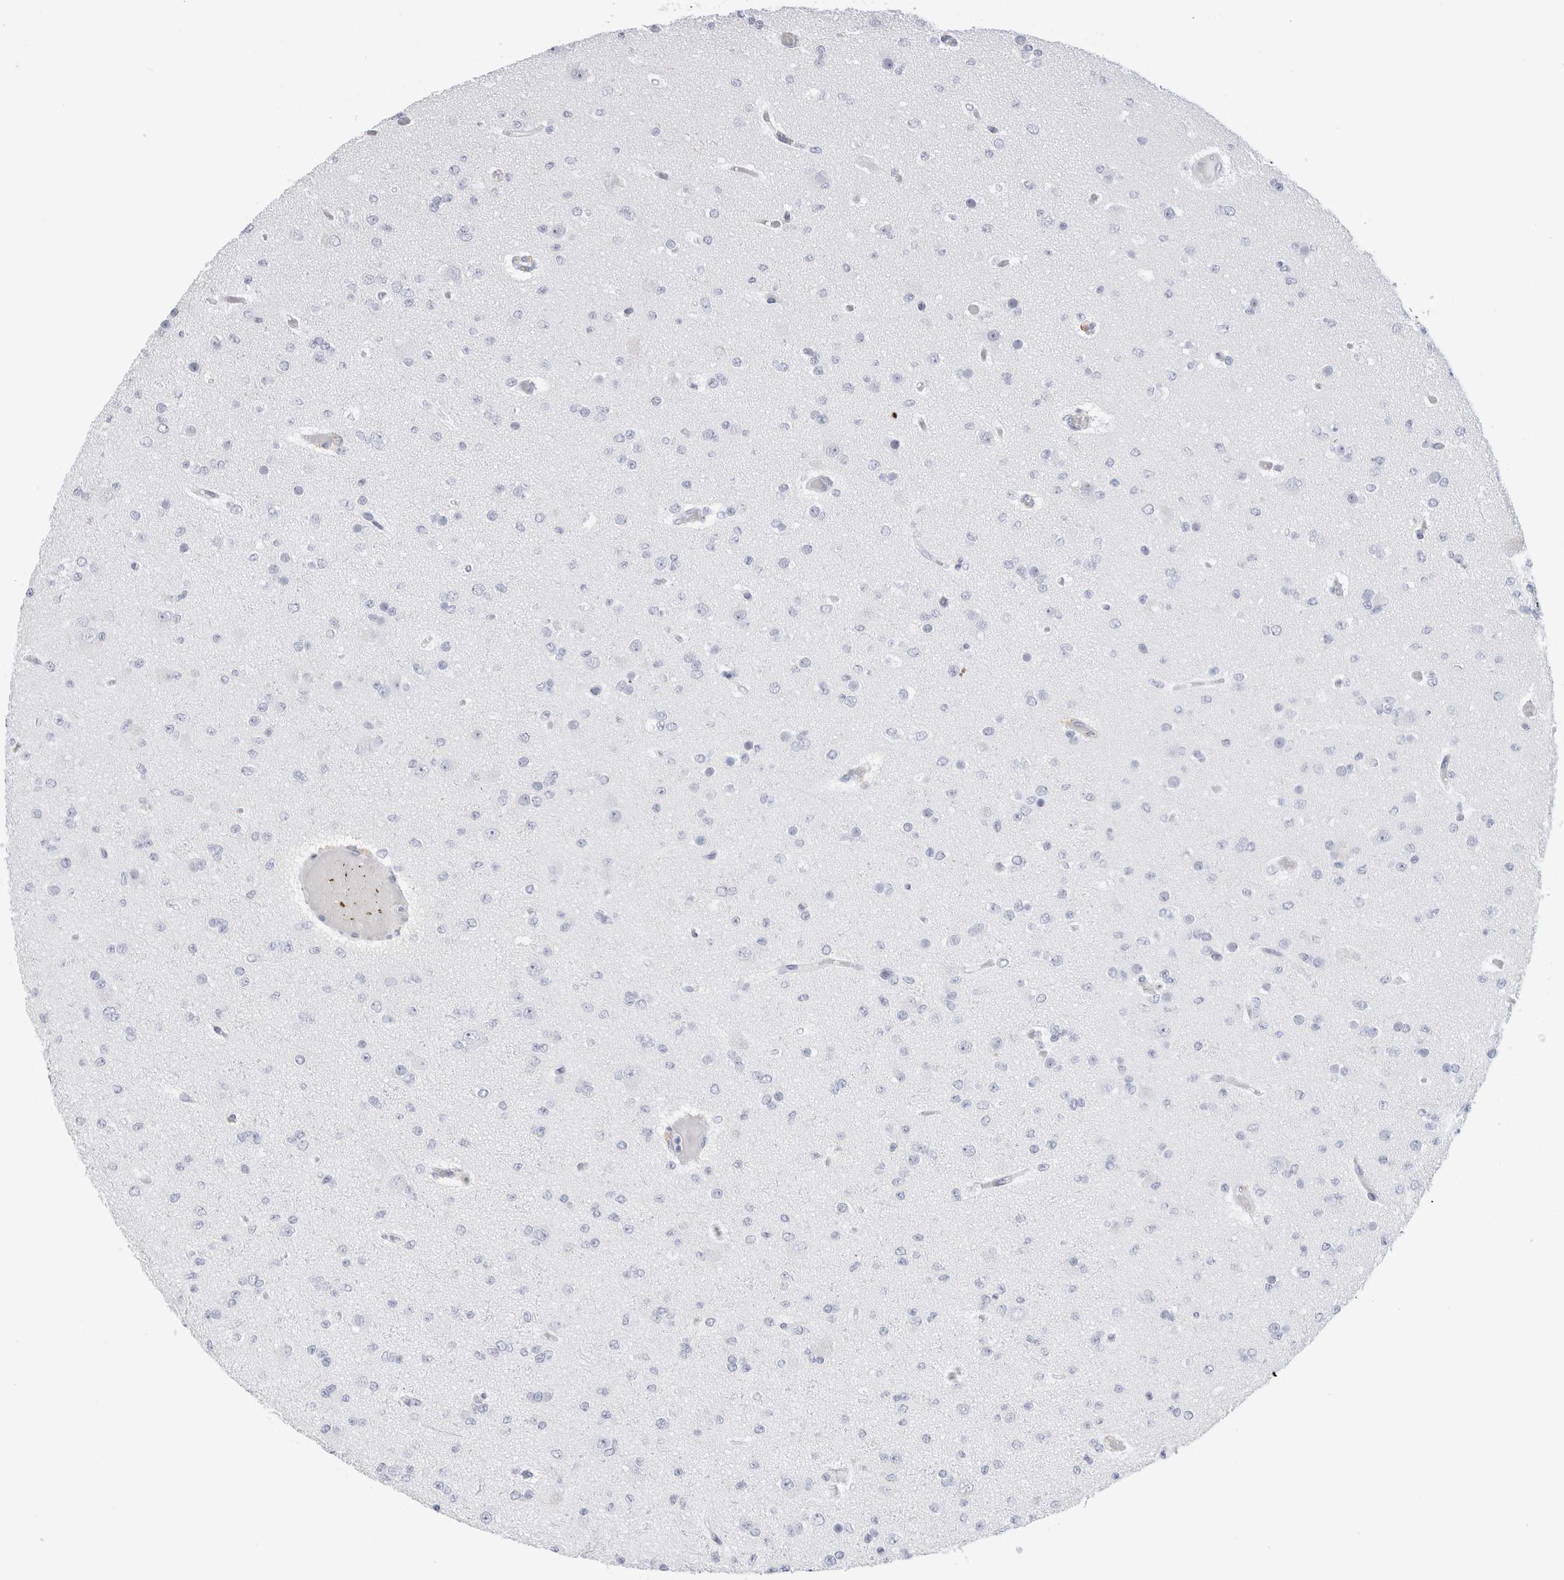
{"staining": {"intensity": "negative", "quantity": "none", "location": "none"}, "tissue": "glioma", "cell_type": "Tumor cells", "image_type": "cancer", "snomed": [{"axis": "morphology", "description": "Glioma, malignant, Low grade"}, {"axis": "topography", "description": "Brain"}], "caption": "High magnification brightfield microscopy of low-grade glioma (malignant) stained with DAB (3,3'-diaminobenzidine) (brown) and counterstained with hematoxylin (blue): tumor cells show no significant staining.", "gene": "MUC15", "patient": {"sex": "female", "age": 22}}